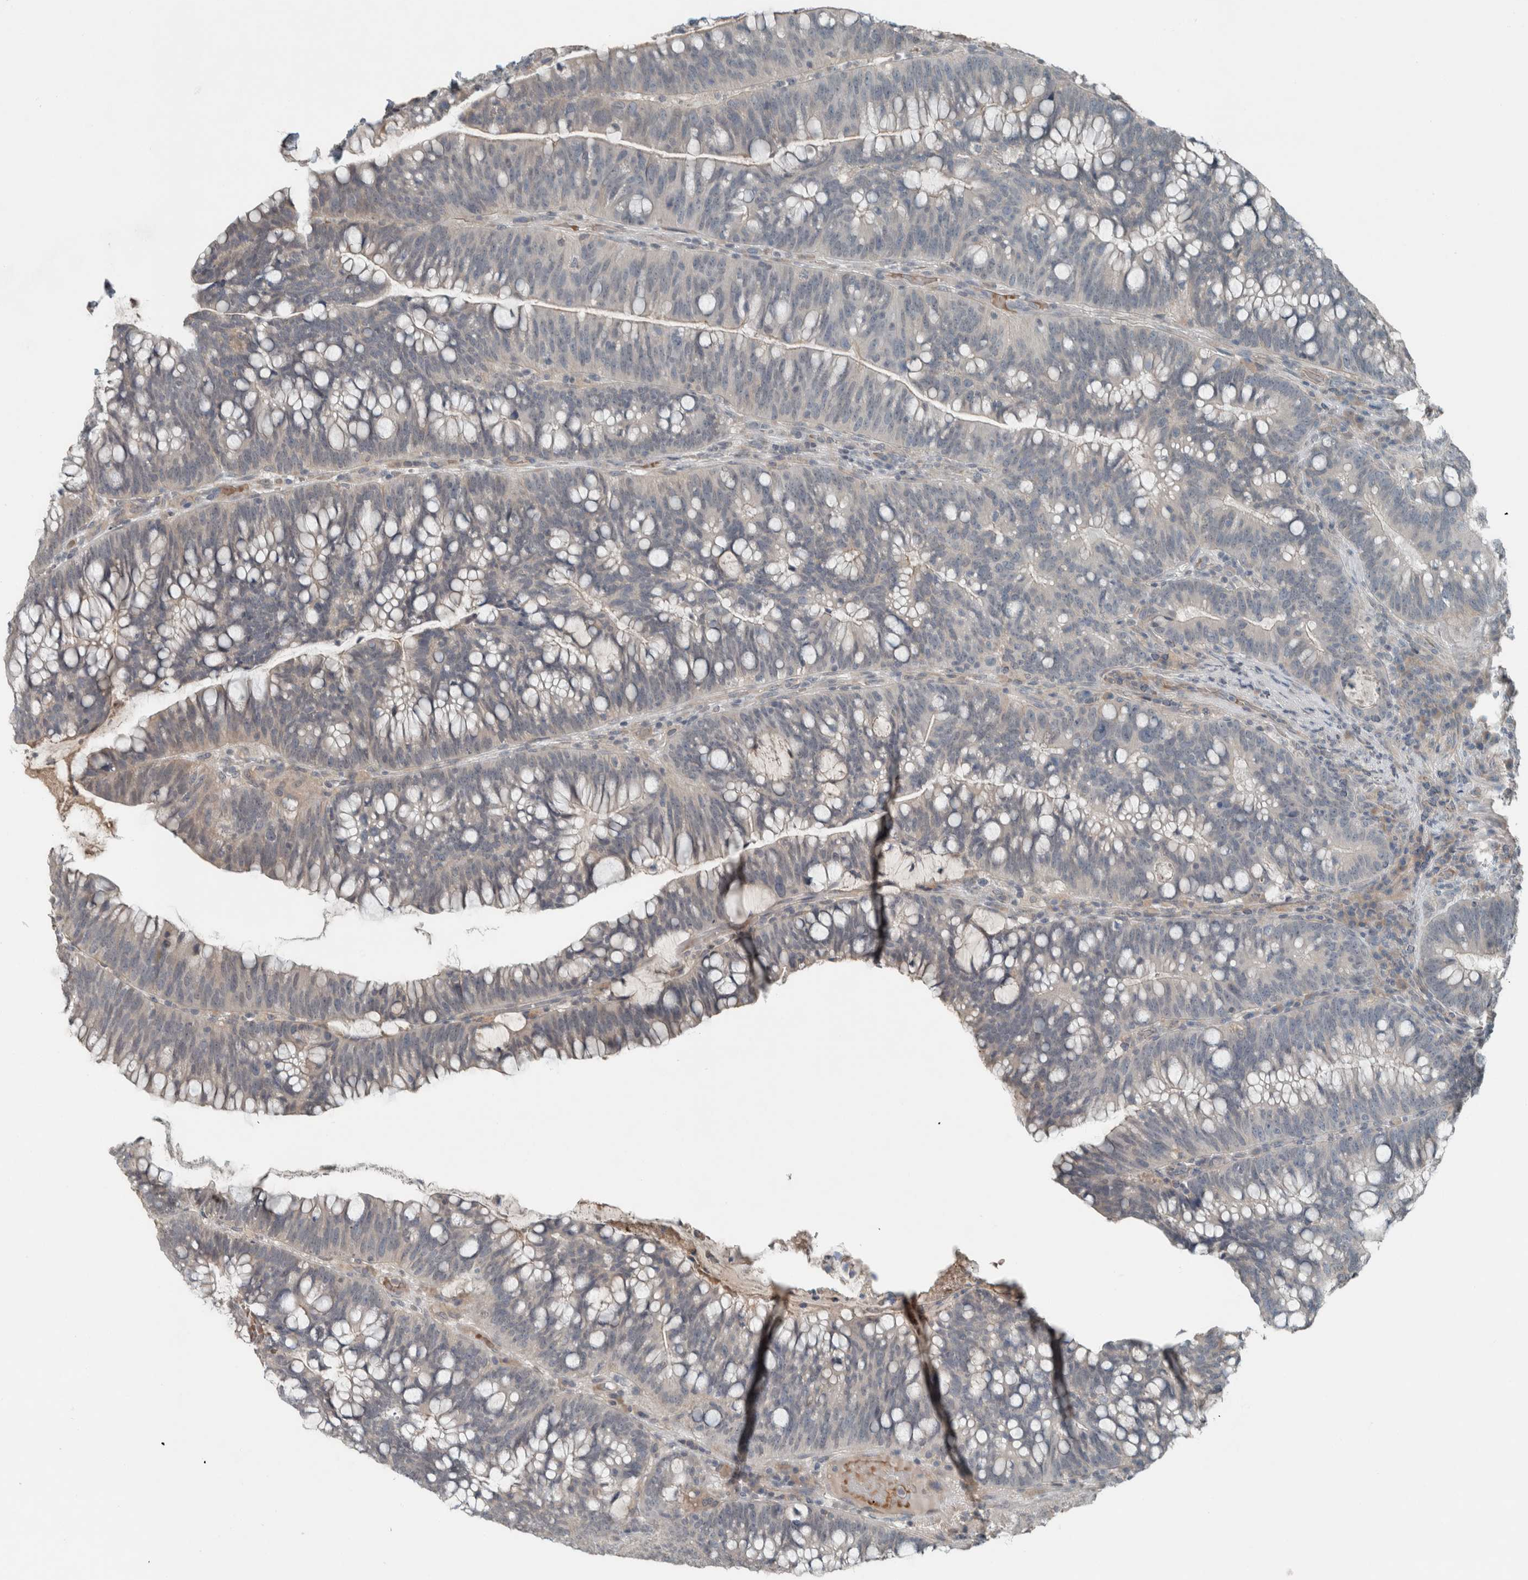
{"staining": {"intensity": "negative", "quantity": "none", "location": "none"}, "tissue": "colorectal cancer", "cell_type": "Tumor cells", "image_type": "cancer", "snomed": [{"axis": "morphology", "description": "Adenocarcinoma, NOS"}, {"axis": "topography", "description": "Colon"}], "caption": "High magnification brightfield microscopy of colorectal cancer stained with DAB (brown) and counterstained with hematoxylin (blue): tumor cells show no significant positivity. The staining was performed using DAB to visualize the protein expression in brown, while the nuclei were stained in blue with hematoxylin (Magnification: 20x).", "gene": "JADE2", "patient": {"sex": "female", "age": 66}}